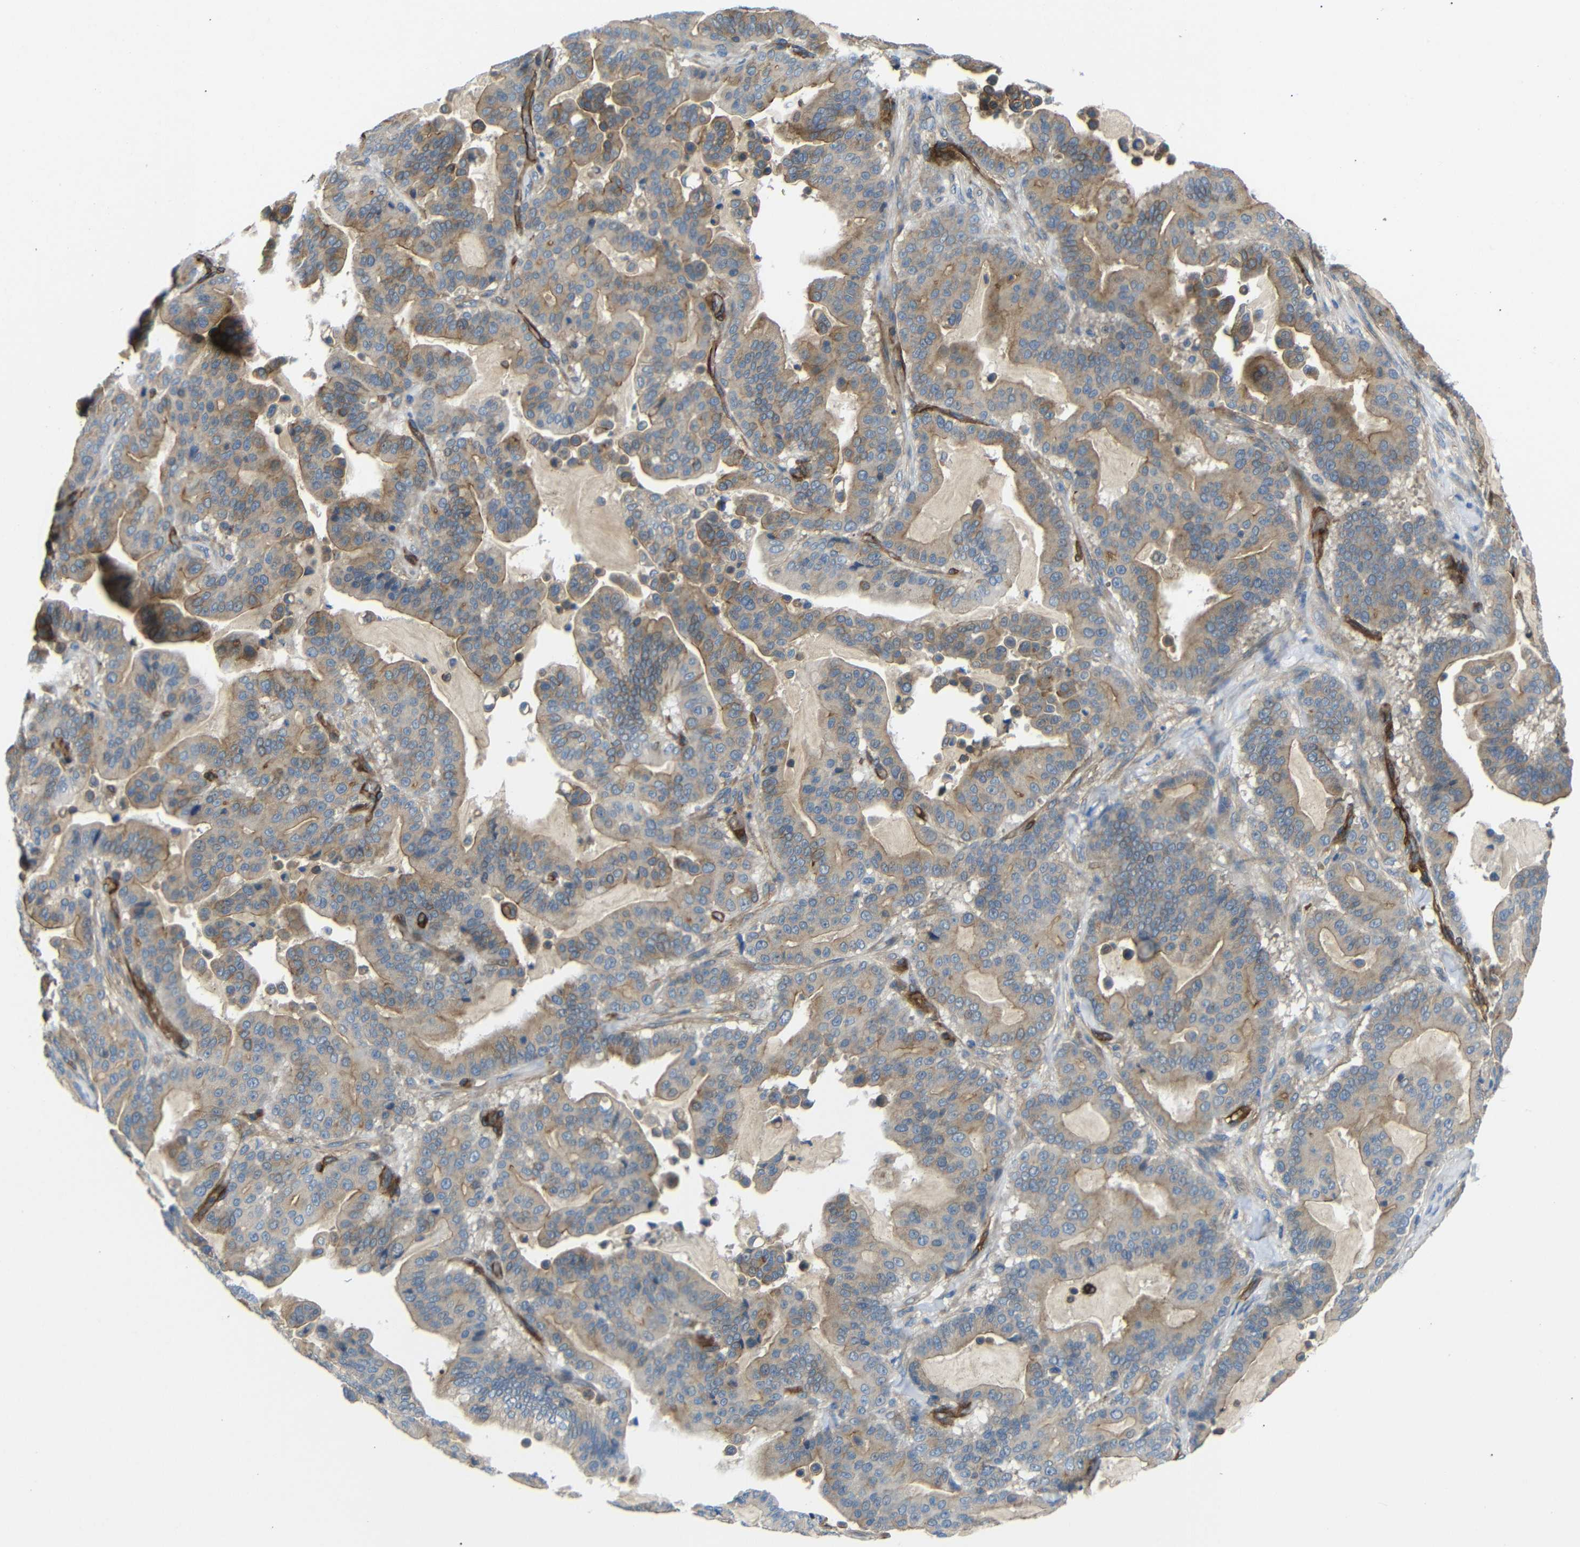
{"staining": {"intensity": "weak", "quantity": ">75%", "location": "cytoplasmic/membranous"}, "tissue": "pancreatic cancer", "cell_type": "Tumor cells", "image_type": "cancer", "snomed": [{"axis": "morphology", "description": "Adenocarcinoma, NOS"}, {"axis": "topography", "description": "Pancreas"}], "caption": "An immunohistochemistry (IHC) micrograph of neoplastic tissue is shown. Protein staining in brown shows weak cytoplasmic/membranous positivity in pancreatic cancer within tumor cells. (DAB (3,3'-diaminobenzidine) IHC with brightfield microscopy, high magnification).", "gene": "MYO1B", "patient": {"sex": "male", "age": 63}}